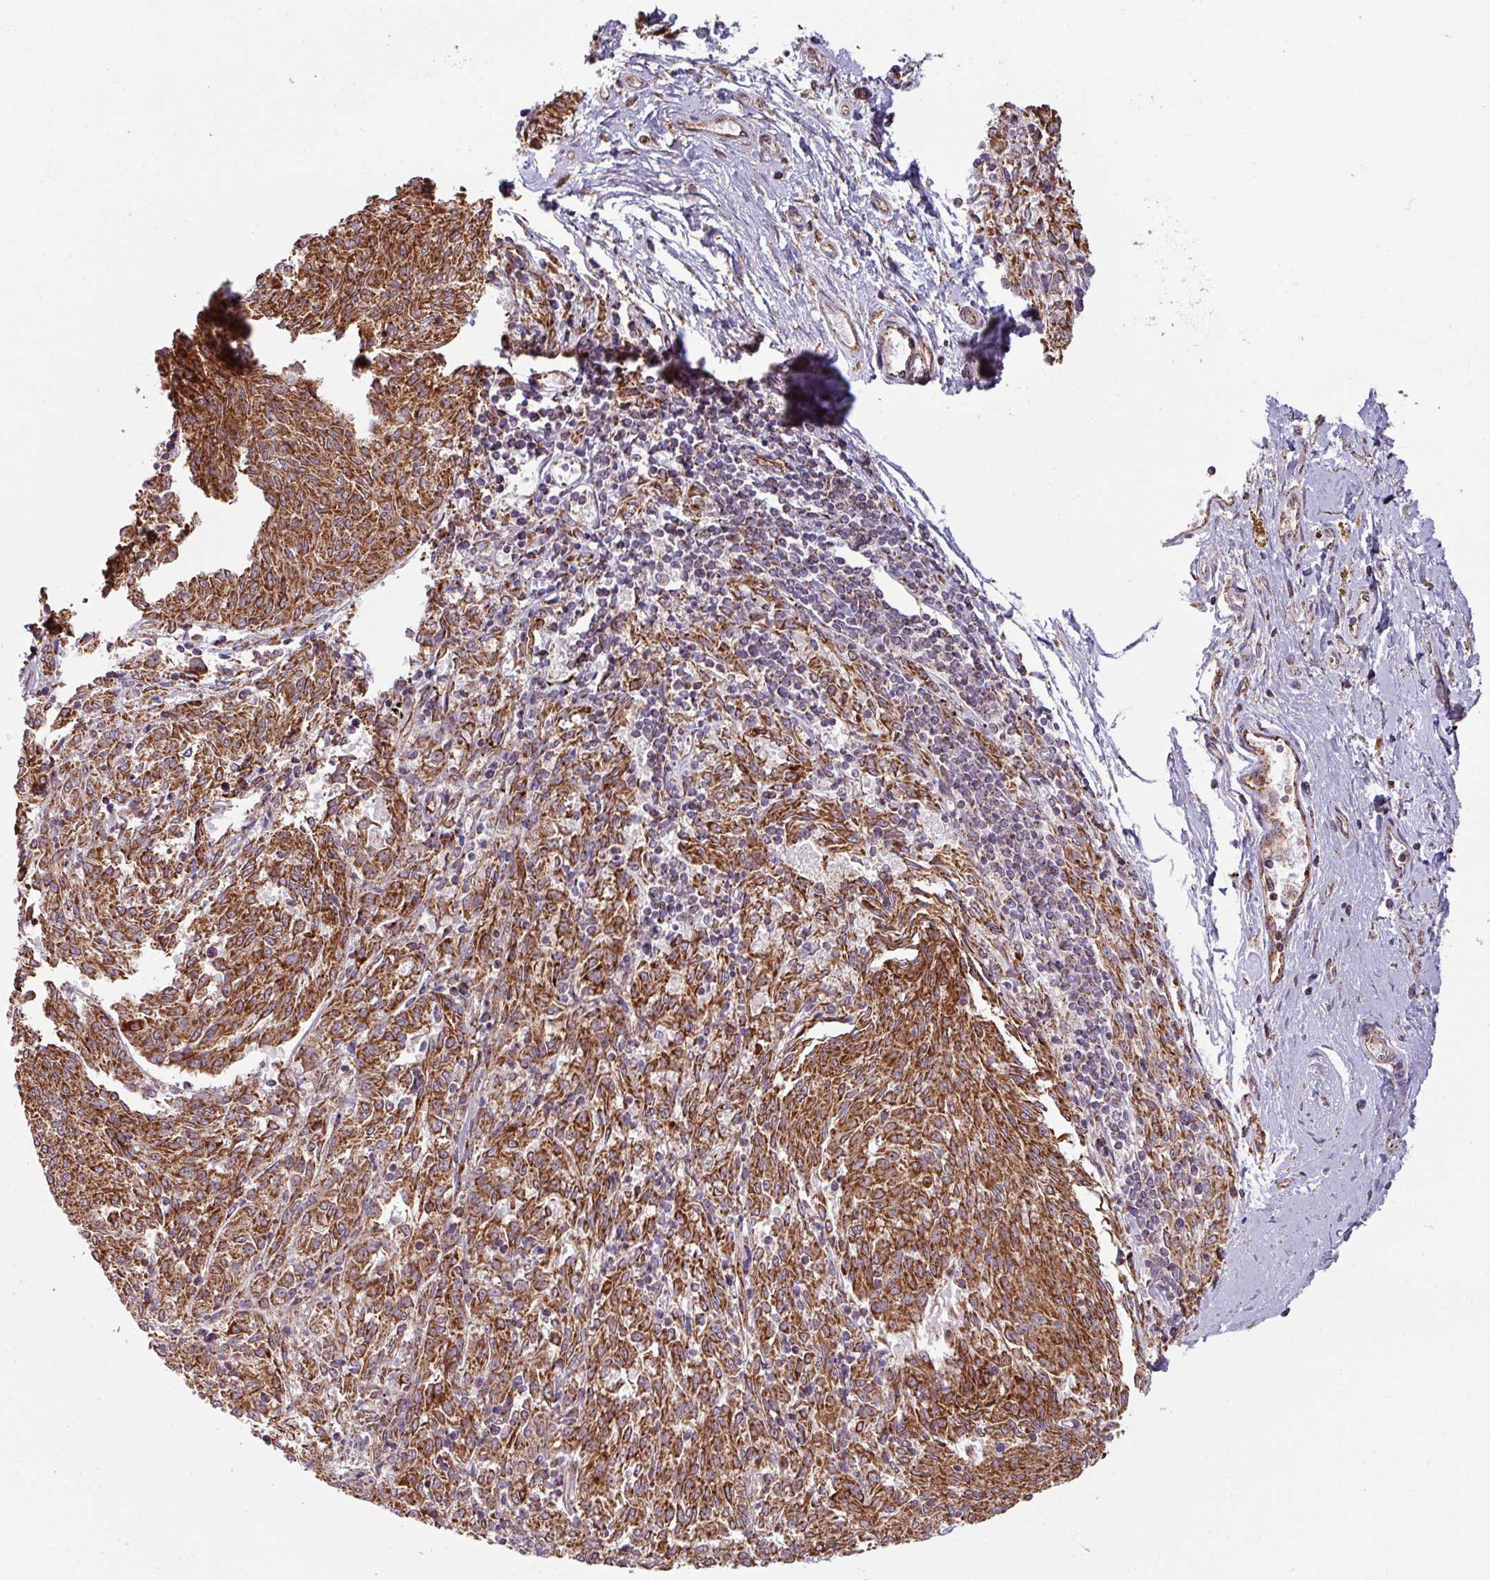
{"staining": {"intensity": "strong", "quantity": ">75%", "location": "cytoplasmic/membranous"}, "tissue": "melanoma", "cell_type": "Tumor cells", "image_type": "cancer", "snomed": [{"axis": "morphology", "description": "Malignant melanoma, NOS"}, {"axis": "topography", "description": "Skin"}], "caption": "Melanoma was stained to show a protein in brown. There is high levels of strong cytoplasmic/membranous positivity in about >75% of tumor cells. Immunohistochemistry stains the protein of interest in brown and the nuclei are stained blue.", "gene": "MAGT1", "patient": {"sex": "female", "age": 72}}